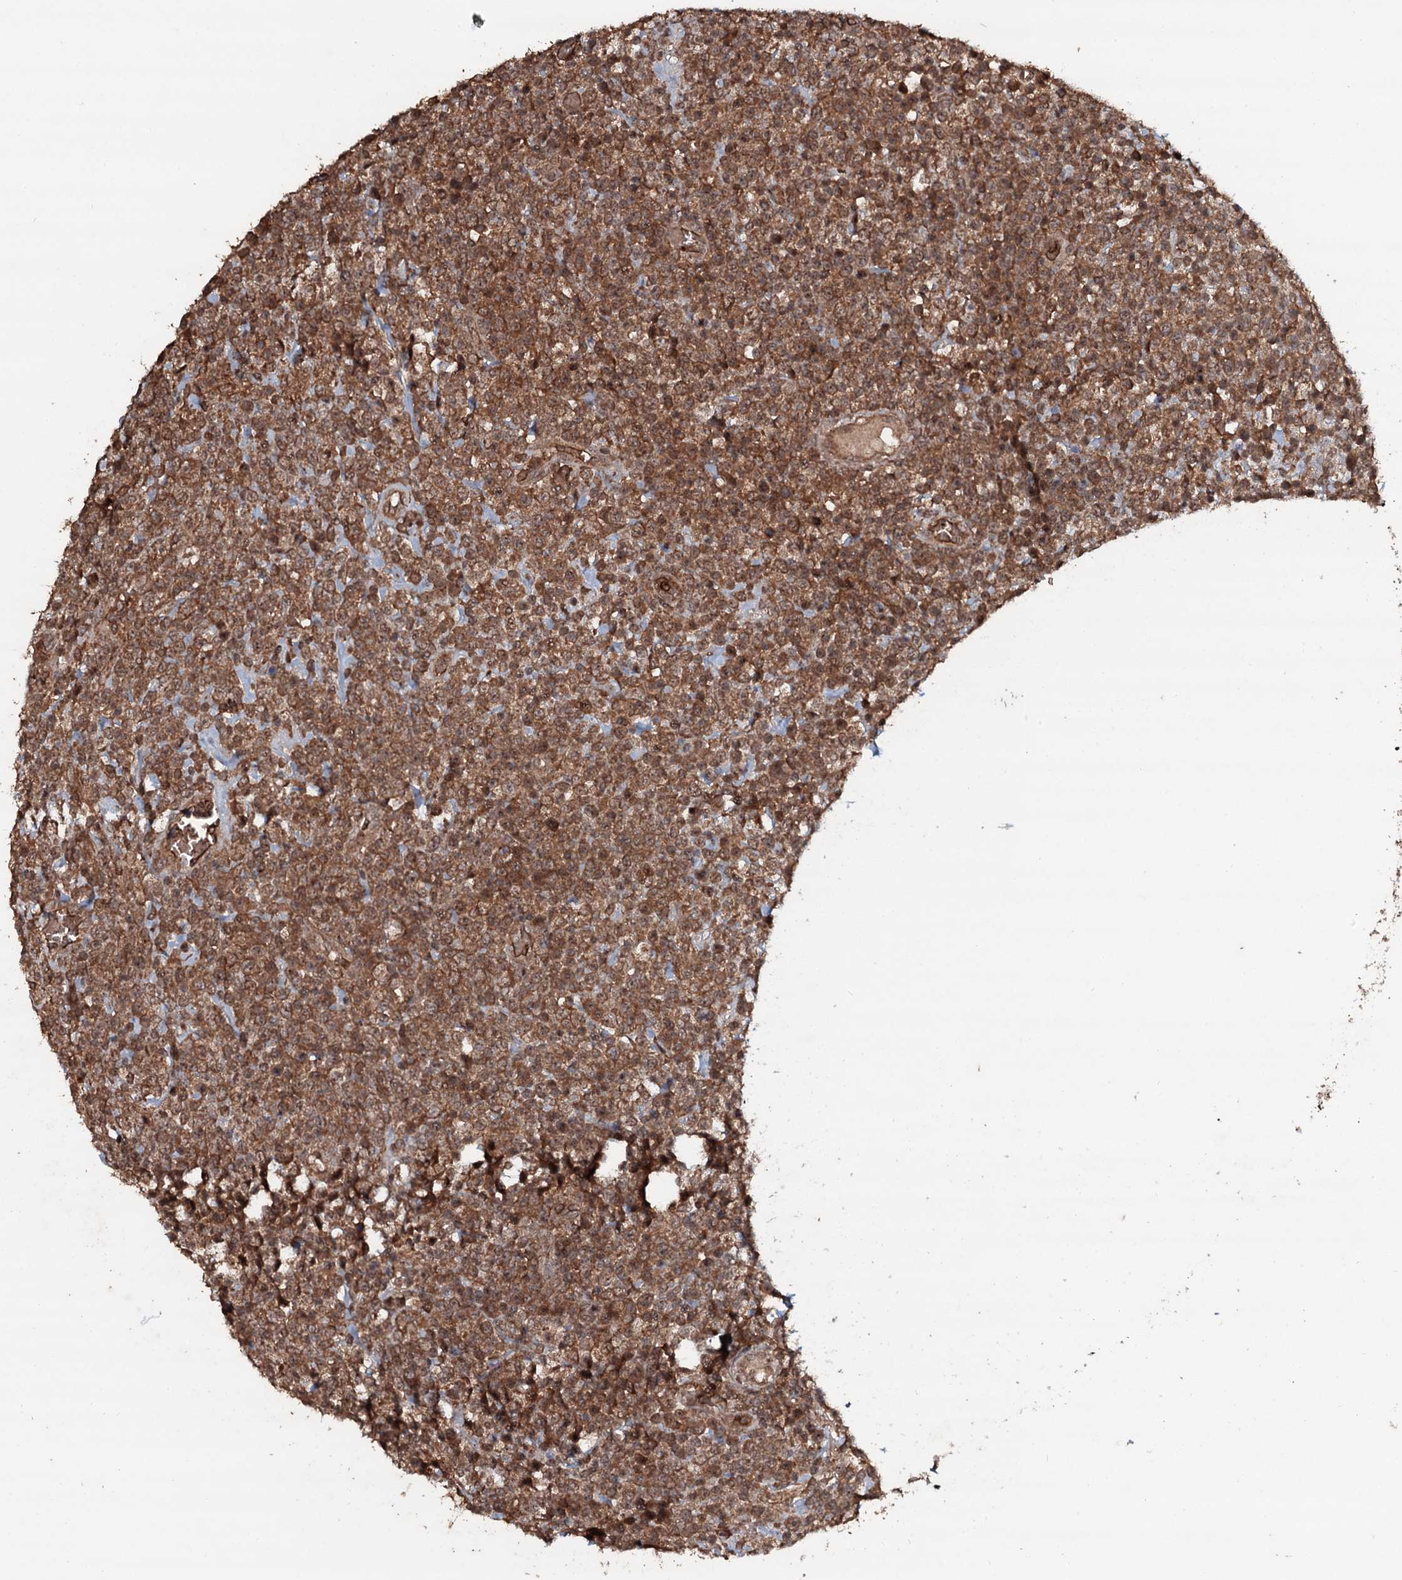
{"staining": {"intensity": "moderate", "quantity": ">75%", "location": "cytoplasmic/membranous"}, "tissue": "lymphoma", "cell_type": "Tumor cells", "image_type": "cancer", "snomed": [{"axis": "morphology", "description": "Malignant lymphoma, non-Hodgkin's type, High grade"}, {"axis": "topography", "description": "Colon"}], "caption": "Approximately >75% of tumor cells in lymphoma demonstrate moderate cytoplasmic/membranous protein staining as visualized by brown immunohistochemical staining.", "gene": "ADGRG3", "patient": {"sex": "female", "age": 53}}